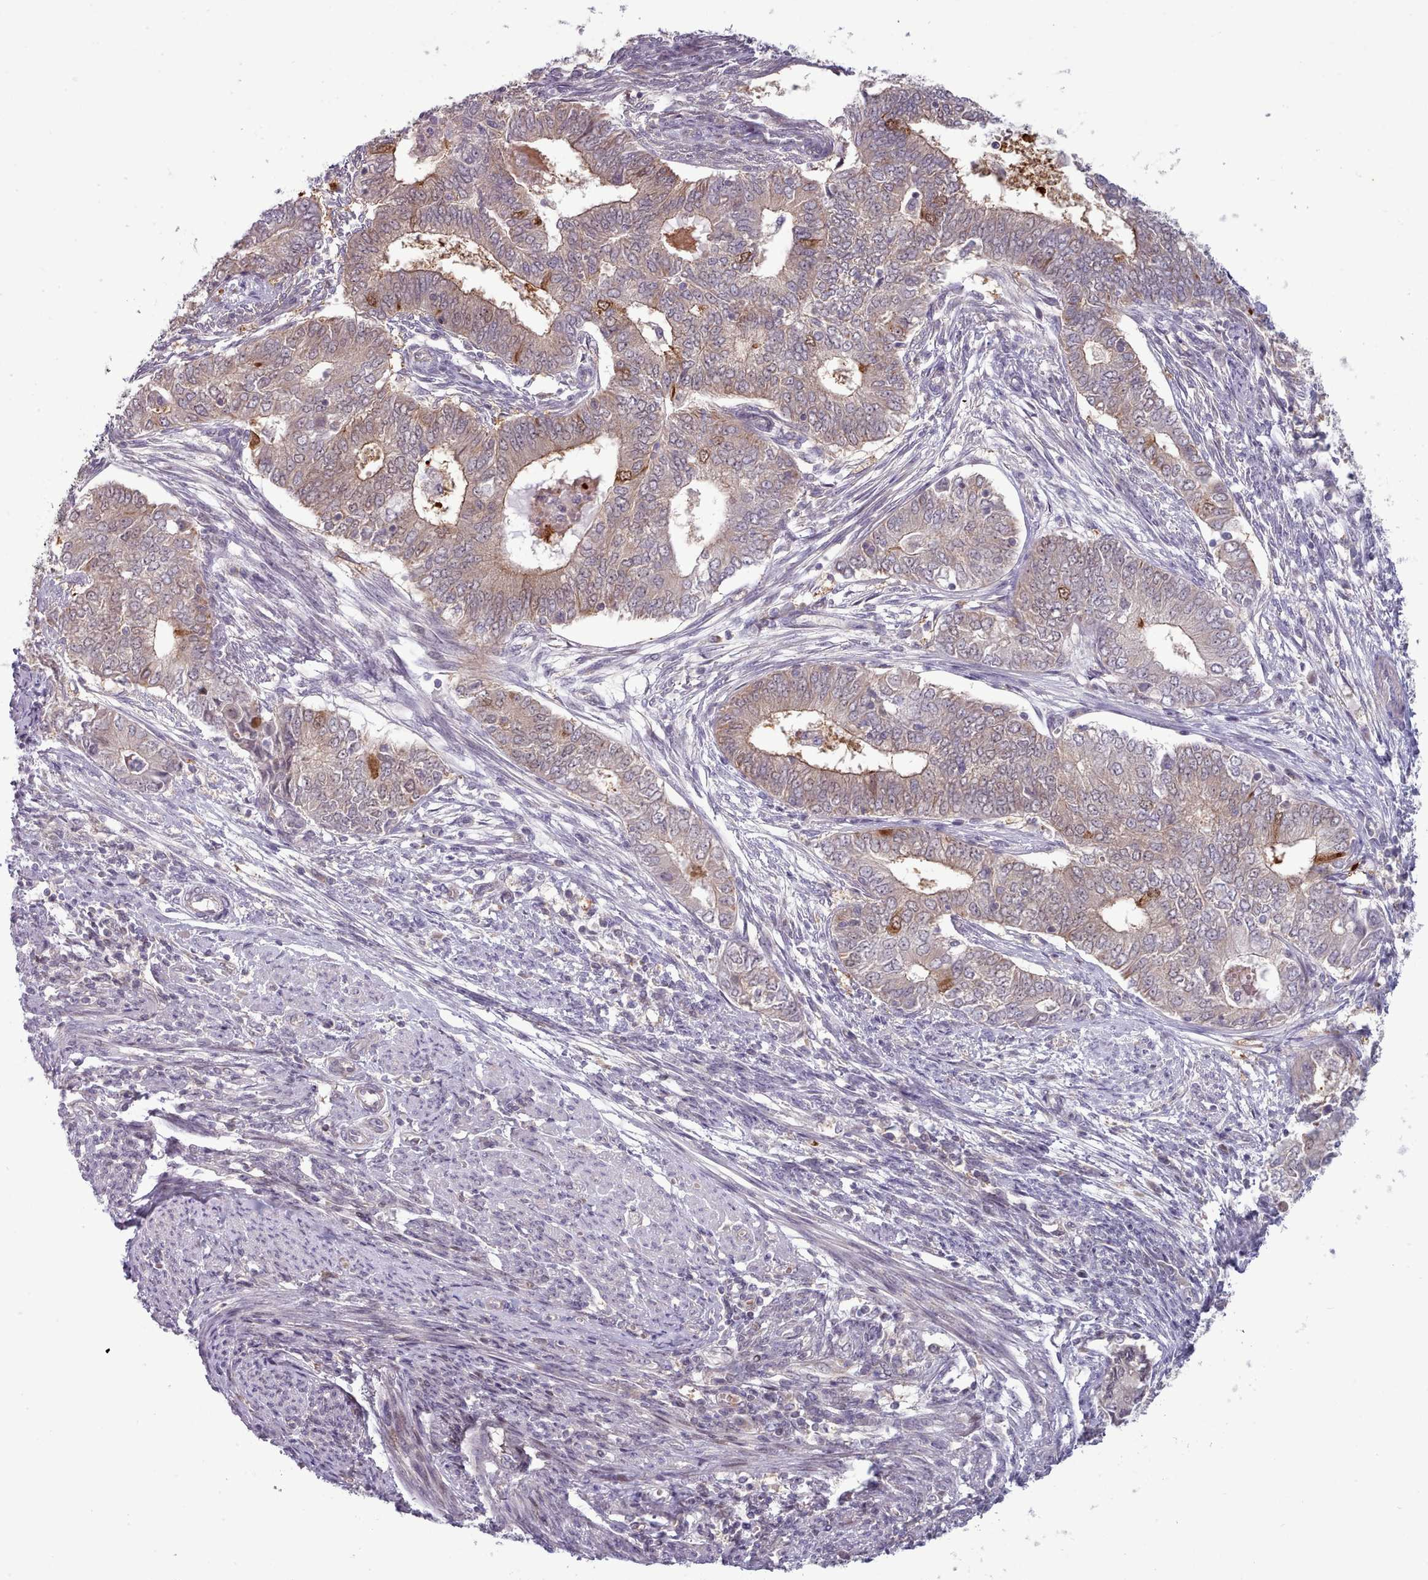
{"staining": {"intensity": "moderate", "quantity": ">75%", "location": "cytoplasmic/membranous"}, "tissue": "endometrial cancer", "cell_type": "Tumor cells", "image_type": "cancer", "snomed": [{"axis": "morphology", "description": "Adenocarcinoma, NOS"}, {"axis": "topography", "description": "Endometrium"}], "caption": "Moderate cytoplasmic/membranous positivity is identified in approximately >75% of tumor cells in endometrial adenocarcinoma.", "gene": "CLNS1A", "patient": {"sex": "female", "age": 62}}